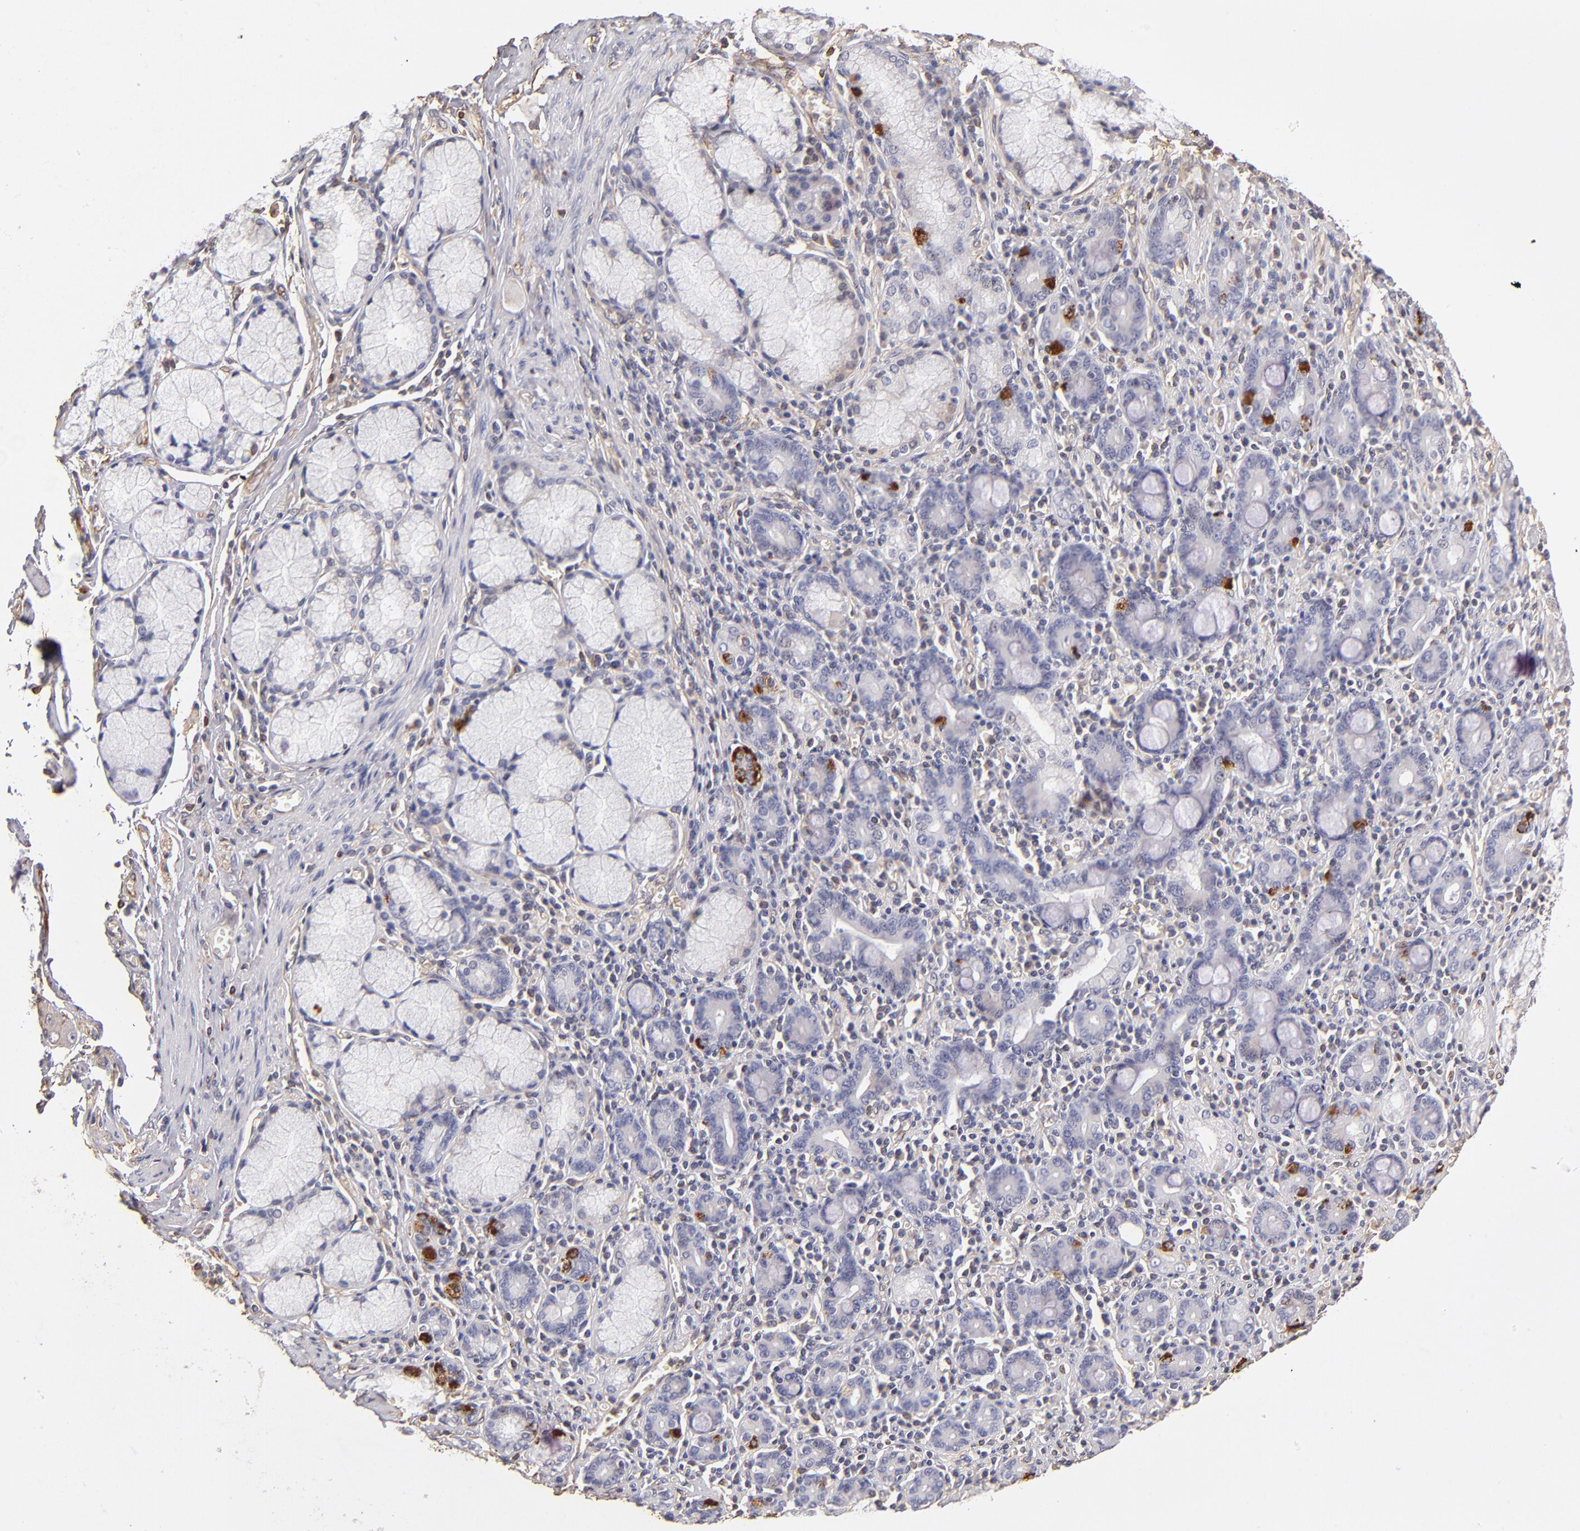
{"staining": {"intensity": "negative", "quantity": "none", "location": "none"}, "tissue": "pancreatic cancer", "cell_type": "Tumor cells", "image_type": "cancer", "snomed": [{"axis": "morphology", "description": "Adenocarcinoma, NOS"}, {"axis": "topography", "description": "Pancreas"}], "caption": "Protein analysis of pancreatic adenocarcinoma exhibits no significant expression in tumor cells.", "gene": "ABCC1", "patient": {"sex": "male", "age": 77}}